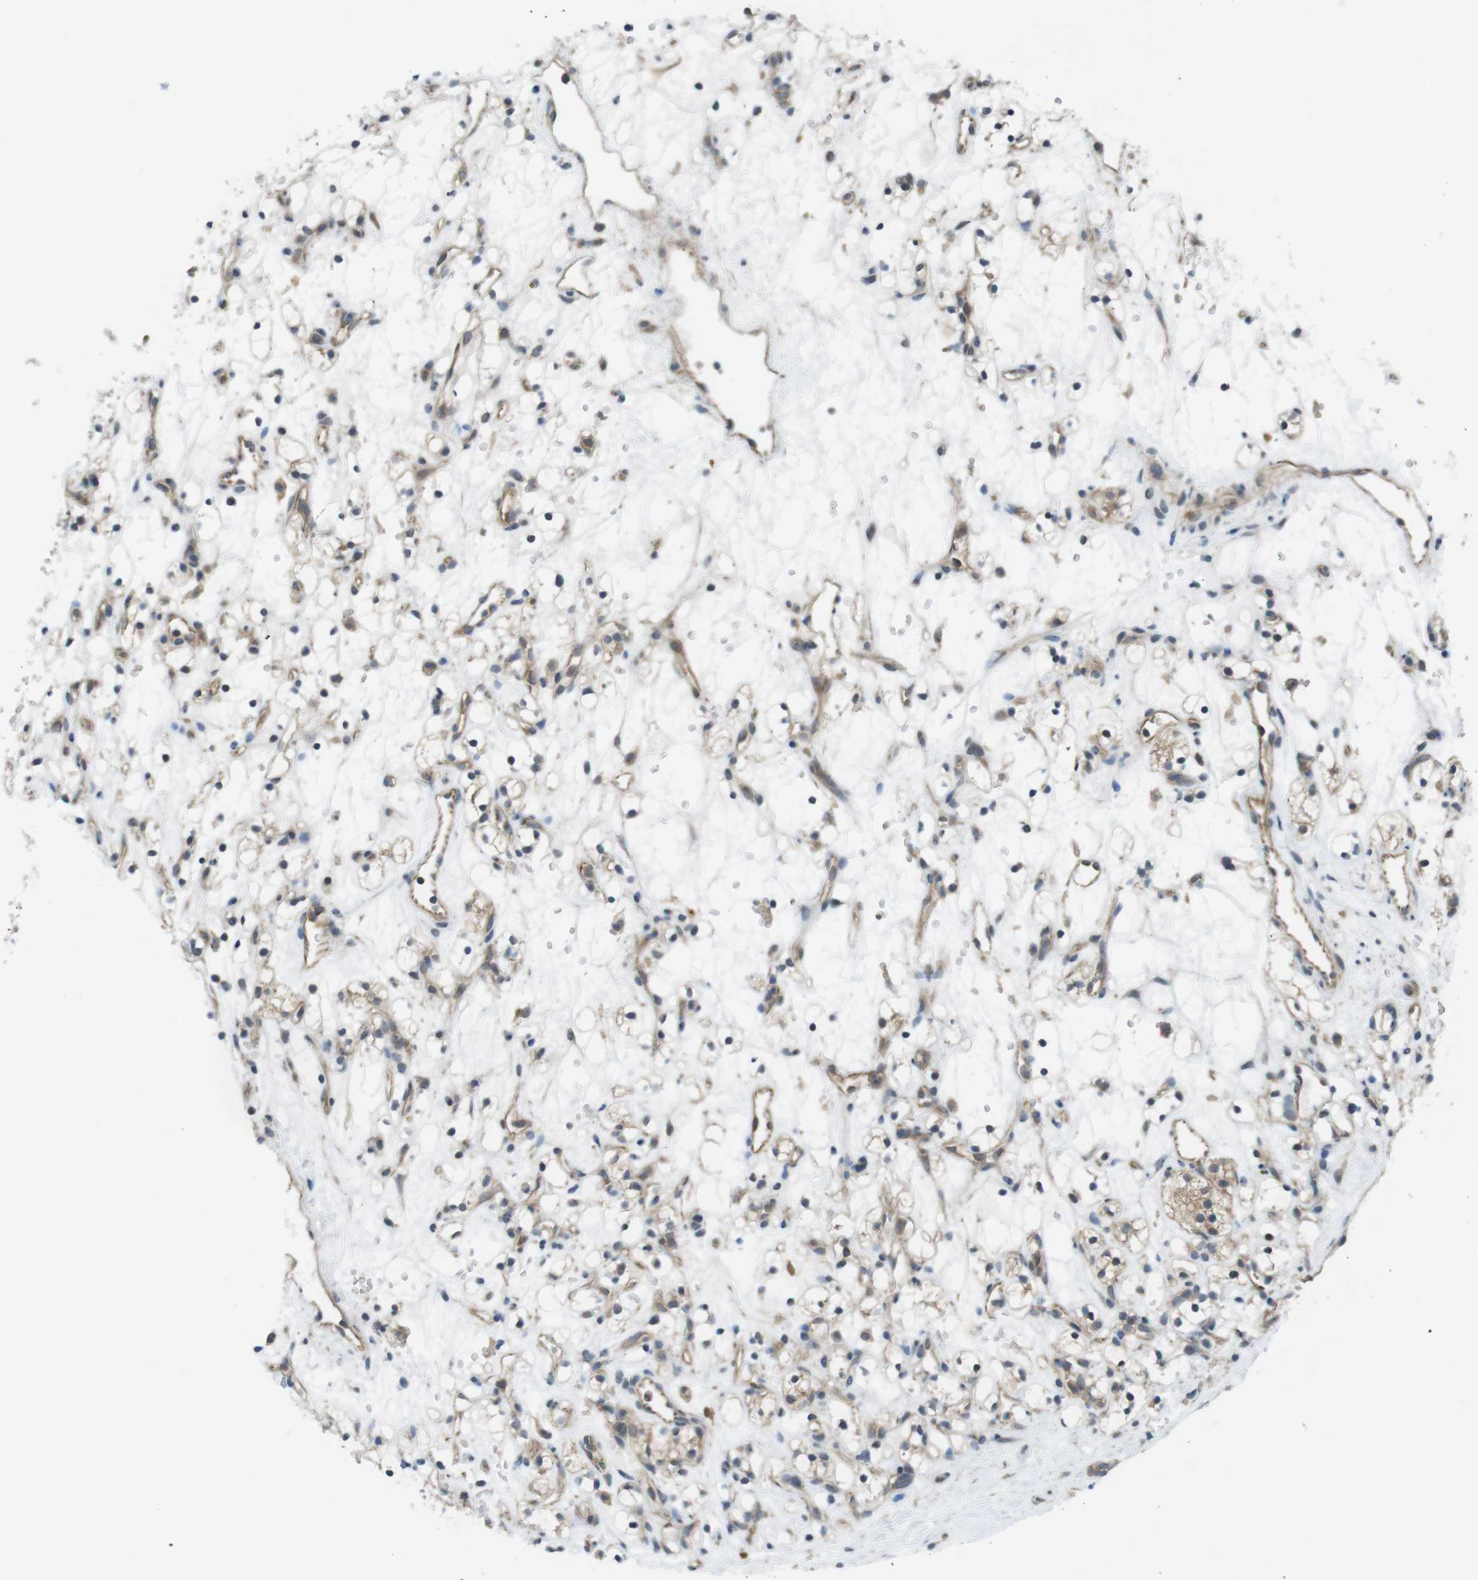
{"staining": {"intensity": "weak", "quantity": ">75%", "location": "cytoplasmic/membranous"}, "tissue": "renal cancer", "cell_type": "Tumor cells", "image_type": "cancer", "snomed": [{"axis": "morphology", "description": "Adenocarcinoma, NOS"}, {"axis": "topography", "description": "Kidney"}], "caption": "Renal cancer (adenocarcinoma) stained with a brown dye shows weak cytoplasmic/membranous positive positivity in approximately >75% of tumor cells.", "gene": "SUGT1", "patient": {"sex": "female", "age": 60}}